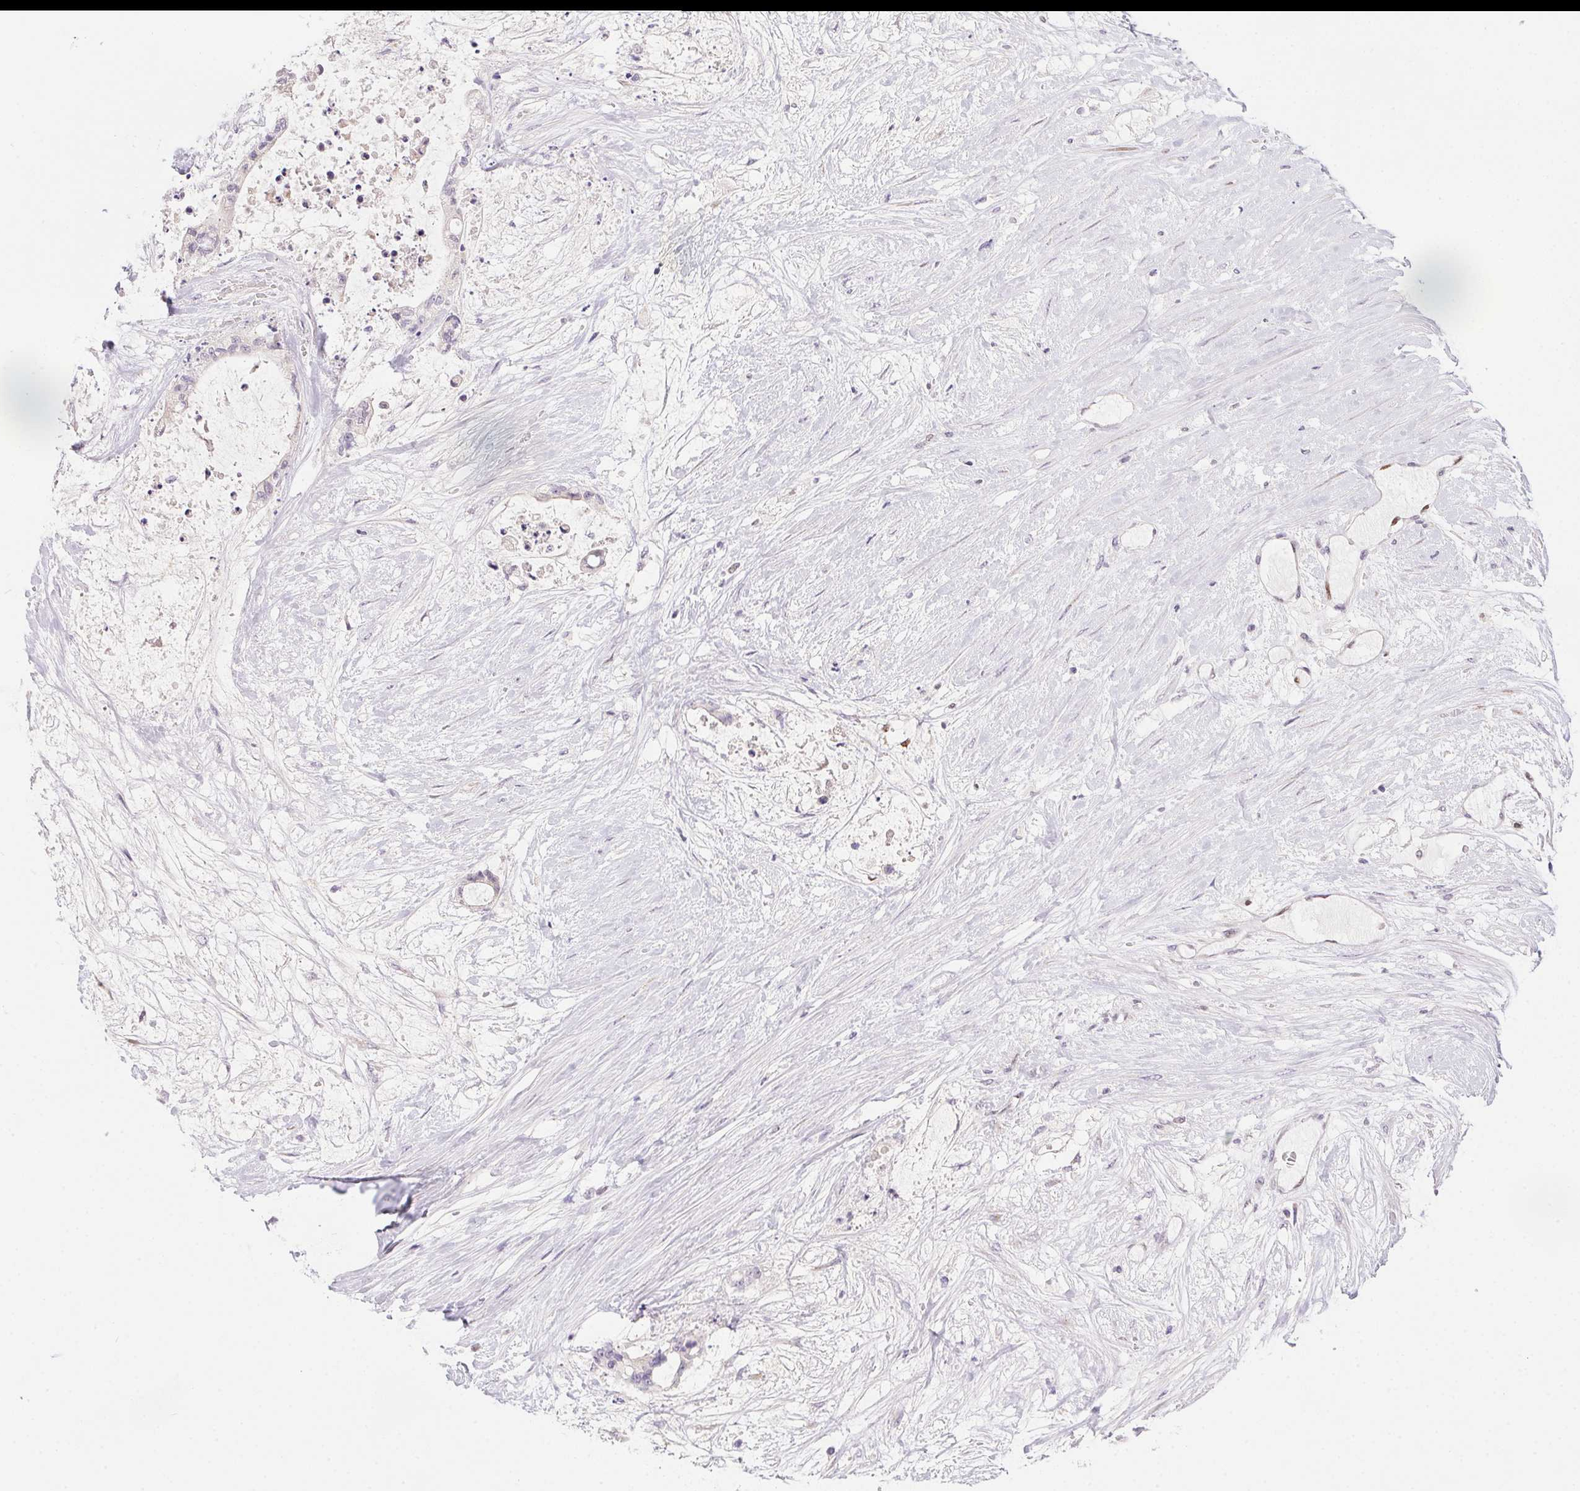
{"staining": {"intensity": "negative", "quantity": "none", "location": "none"}, "tissue": "liver cancer", "cell_type": "Tumor cells", "image_type": "cancer", "snomed": [{"axis": "morphology", "description": "Normal tissue, NOS"}, {"axis": "morphology", "description": "Cholangiocarcinoma"}, {"axis": "topography", "description": "Liver"}, {"axis": "topography", "description": "Peripheral nerve tissue"}], "caption": "Immunohistochemistry micrograph of human cholangiocarcinoma (liver) stained for a protein (brown), which demonstrates no staining in tumor cells.", "gene": "SP9", "patient": {"sex": "female", "age": 73}}